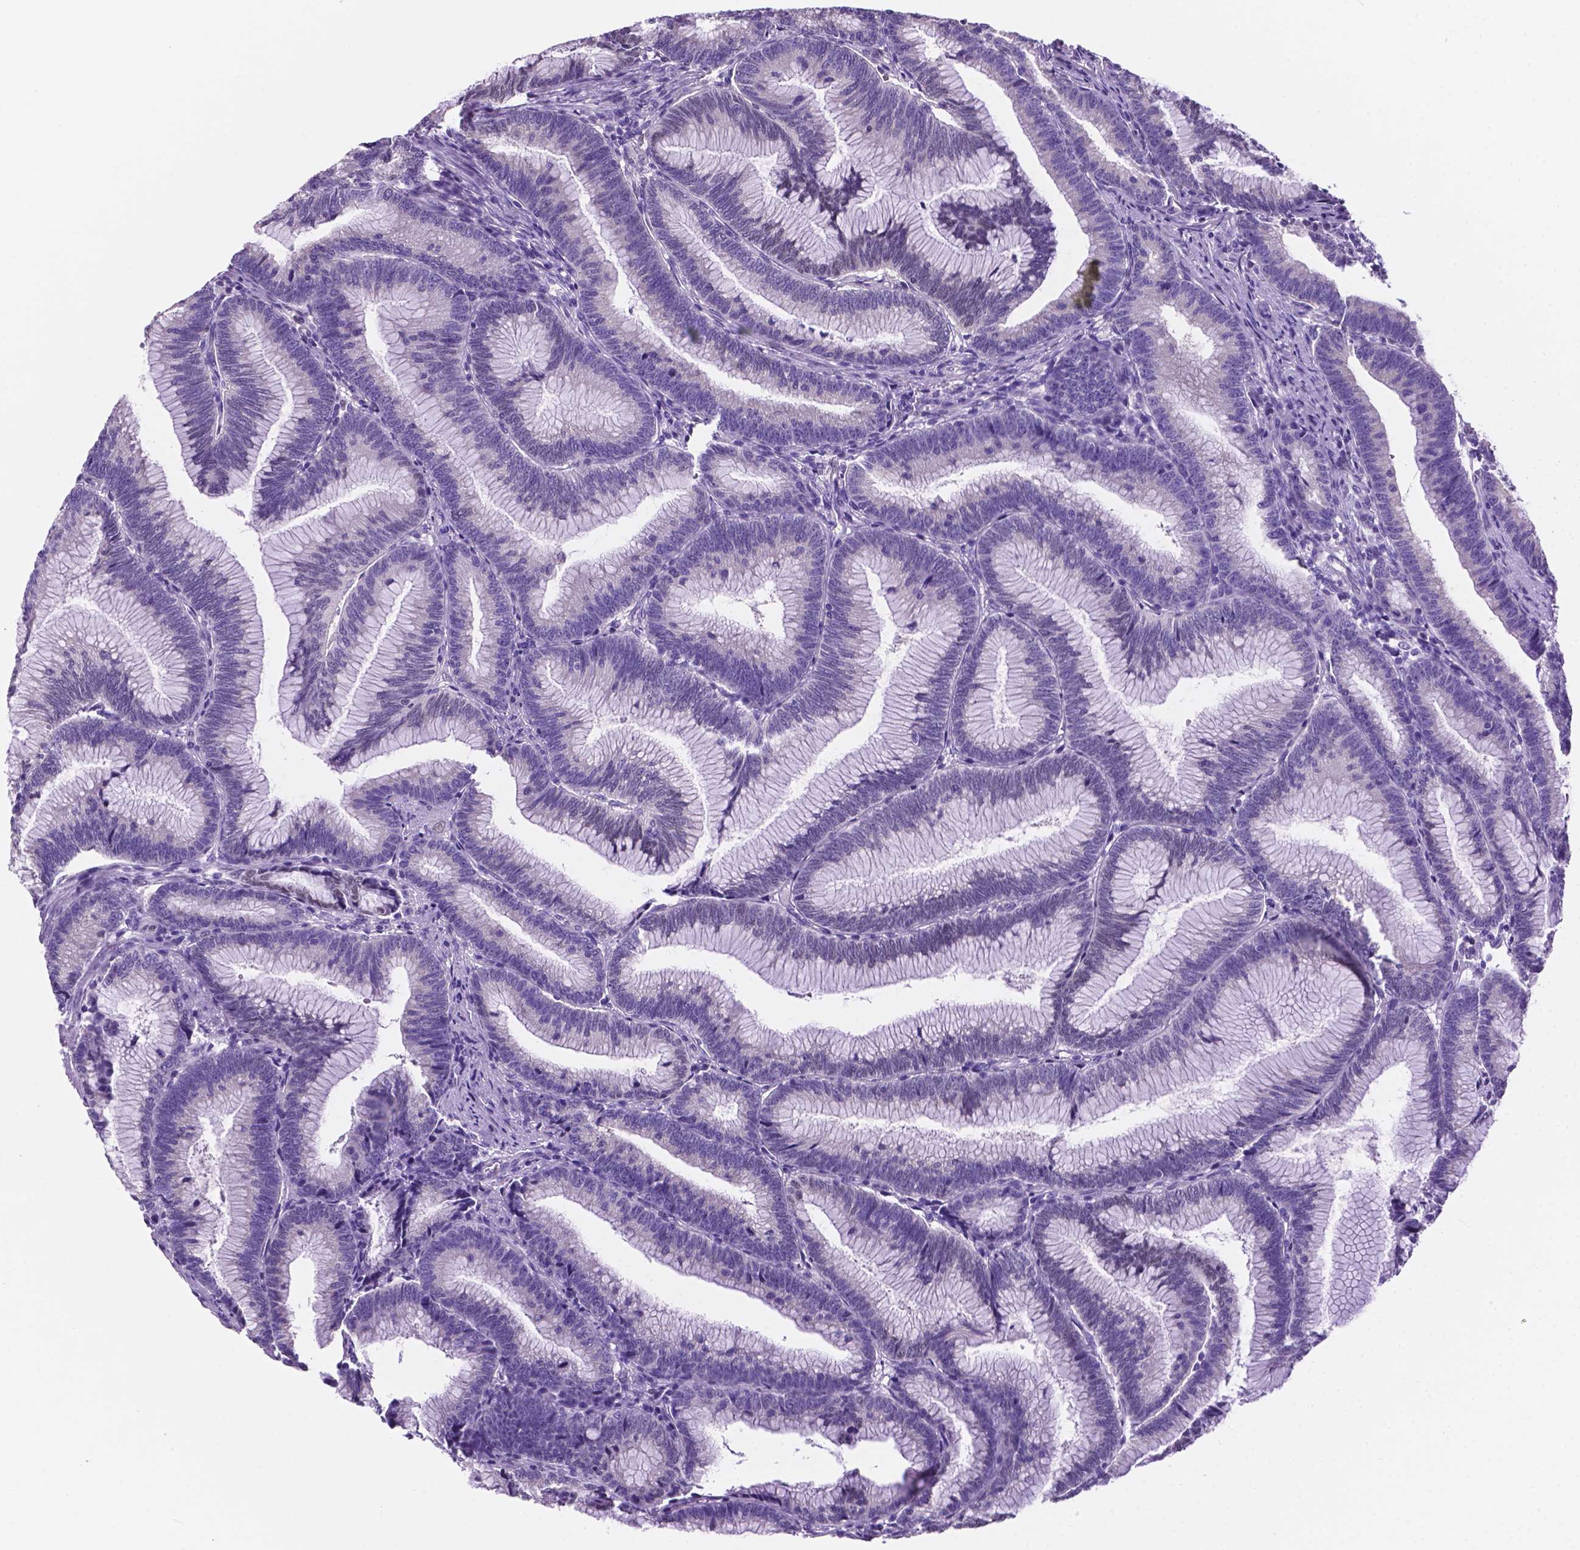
{"staining": {"intensity": "negative", "quantity": "none", "location": "none"}, "tissue": "colorectal cancer", "cell_type": "Tumor cells", "image_type": "cancer", "snomed": [{"axis": "morphology", "description": "Adenocarcinoma, NOS"}, {"axis": "topography", "description": "Colon"}], "caption": "Human colorectal cancer stained for a protein using immunohistochemistry (IHC) demonstrates no staining in tumor cells.", "gene": "TMEM210", "patient": {"sex": "female", "age": 78}}